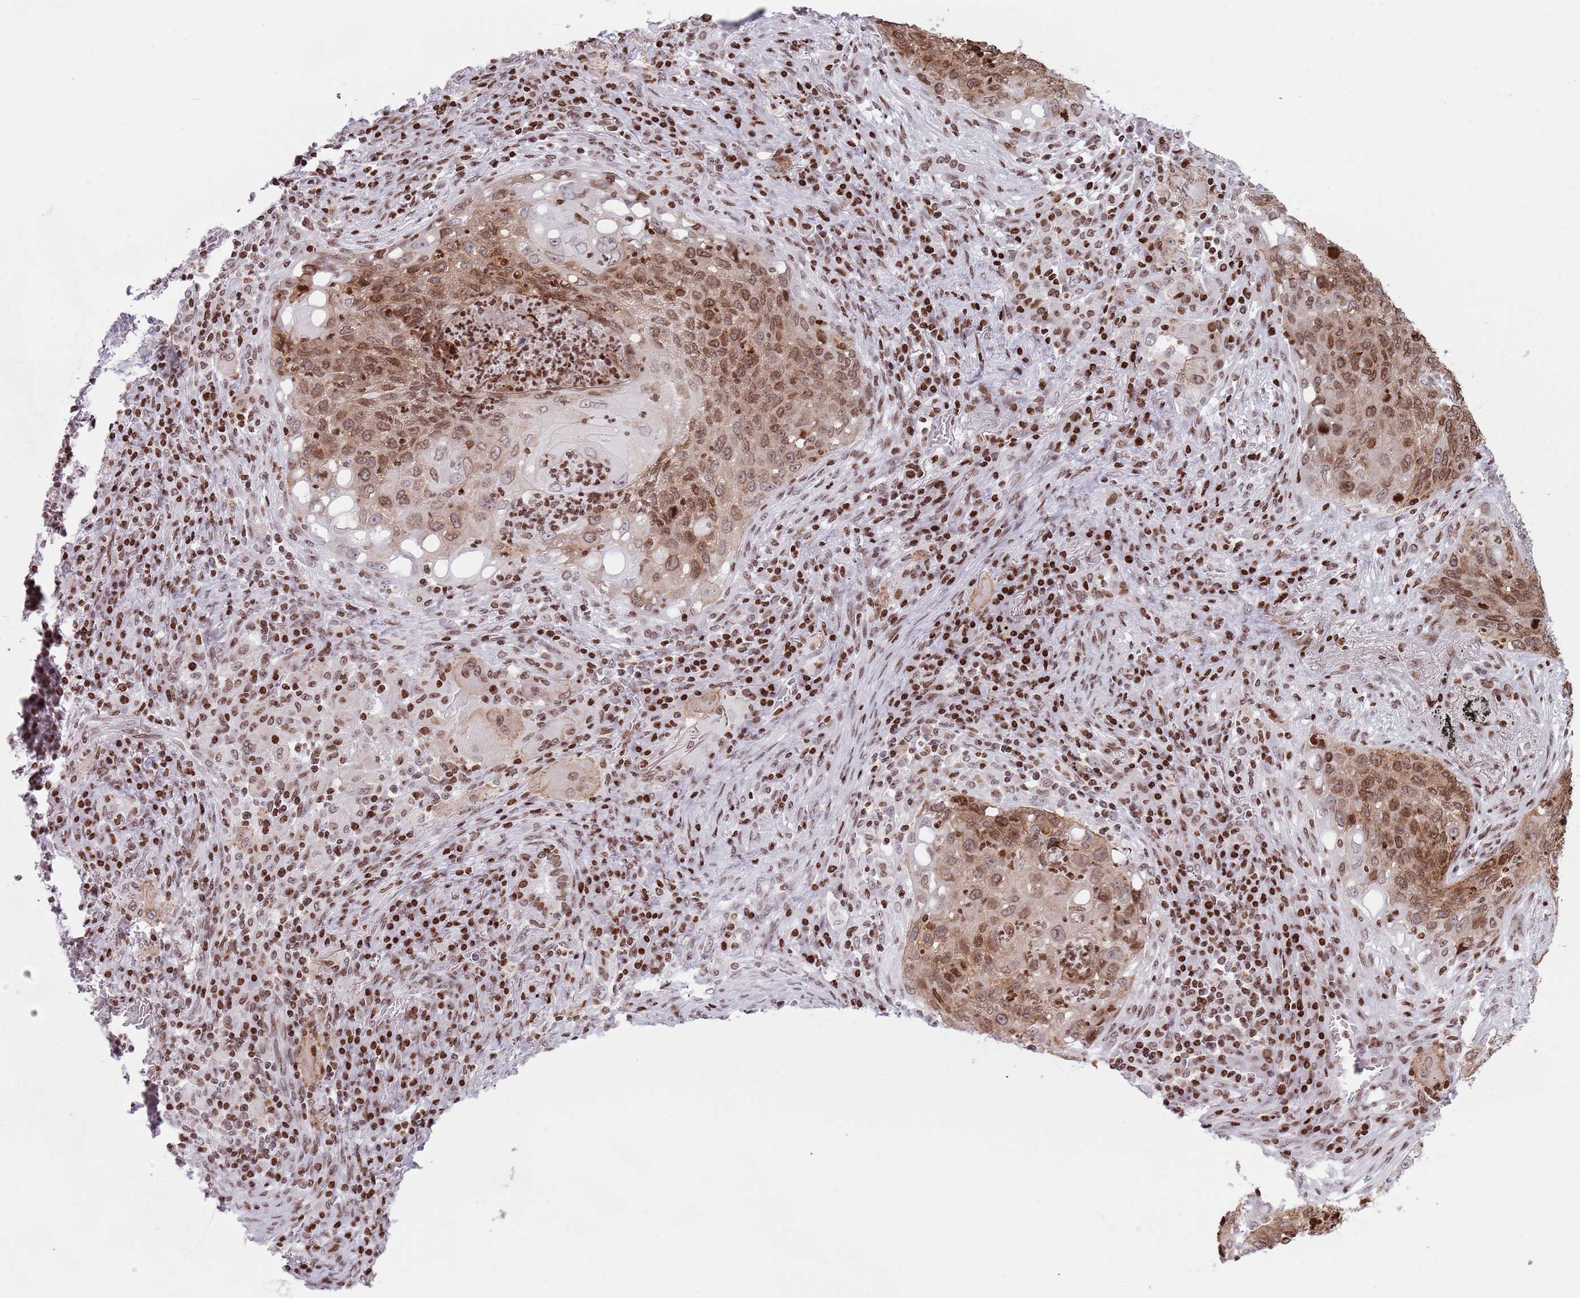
{"staining": {"intensity": "moderate", "quantity": ">75%", "location": "cytoplasmic/membranous,nuclear"}, "tissue": "lung cancer", "cell_type": "Tumor cells", "image_type": "cancer", "snomed": [{"axis": "morphology", "description": "Squamous cell carcinoma, NOS"}, {"axis": "topography", "description": "Lung"}], "caption": "IHC (DAB (3,3'-diaminobenzidine)) staining of lung squamous cell carcinoma displays moderate cytoplasmic/membranous and nuclear protein positivity in approximately >75% of tumor cells.", "gene": "HDAC8", "patient": {"sex": "female", "age": 63}}